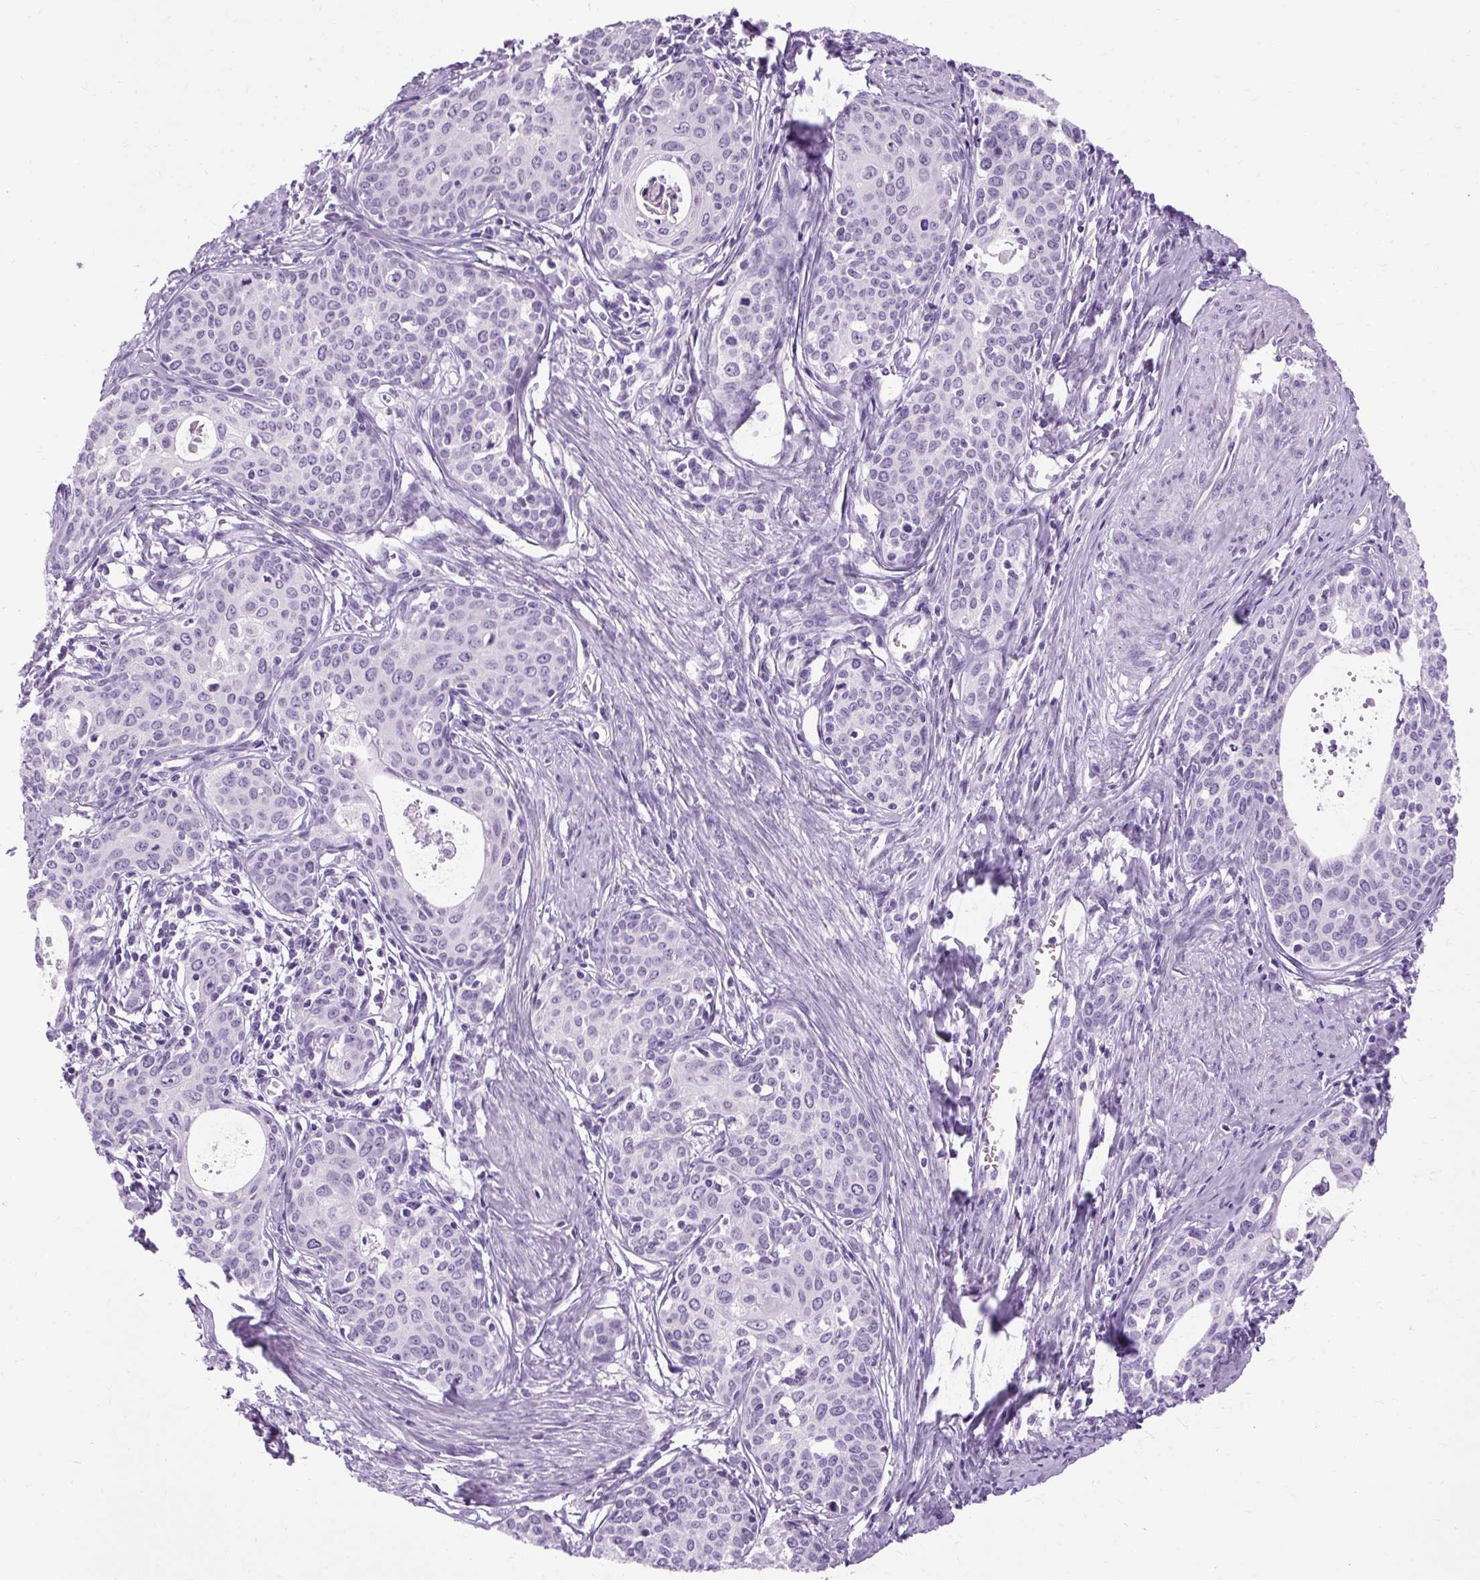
{"staining": {"intensity": "negative", "quantity": "none", "location": "none"}, "tissue": "cervical cancer", "cell_type": "Tumor cells", "image_type": "cancer", "snomed": [{"axis": "morphology", "description": "Squamous cell carcinoma, NOS"}, {"axis": "morphology", "description": "Adenocarcinoma, NOS"}, {"axis": "topography", "description": "Cervix"}], "caption": "Tumor cells are negative for protein expression in human cervical cancer. The staining is performed using DAB brown chromogen with nuclei counter-stained in using hematoxylin.", "gene": "B3GNT4", "patient": {"sex": "female", "age": 52}}